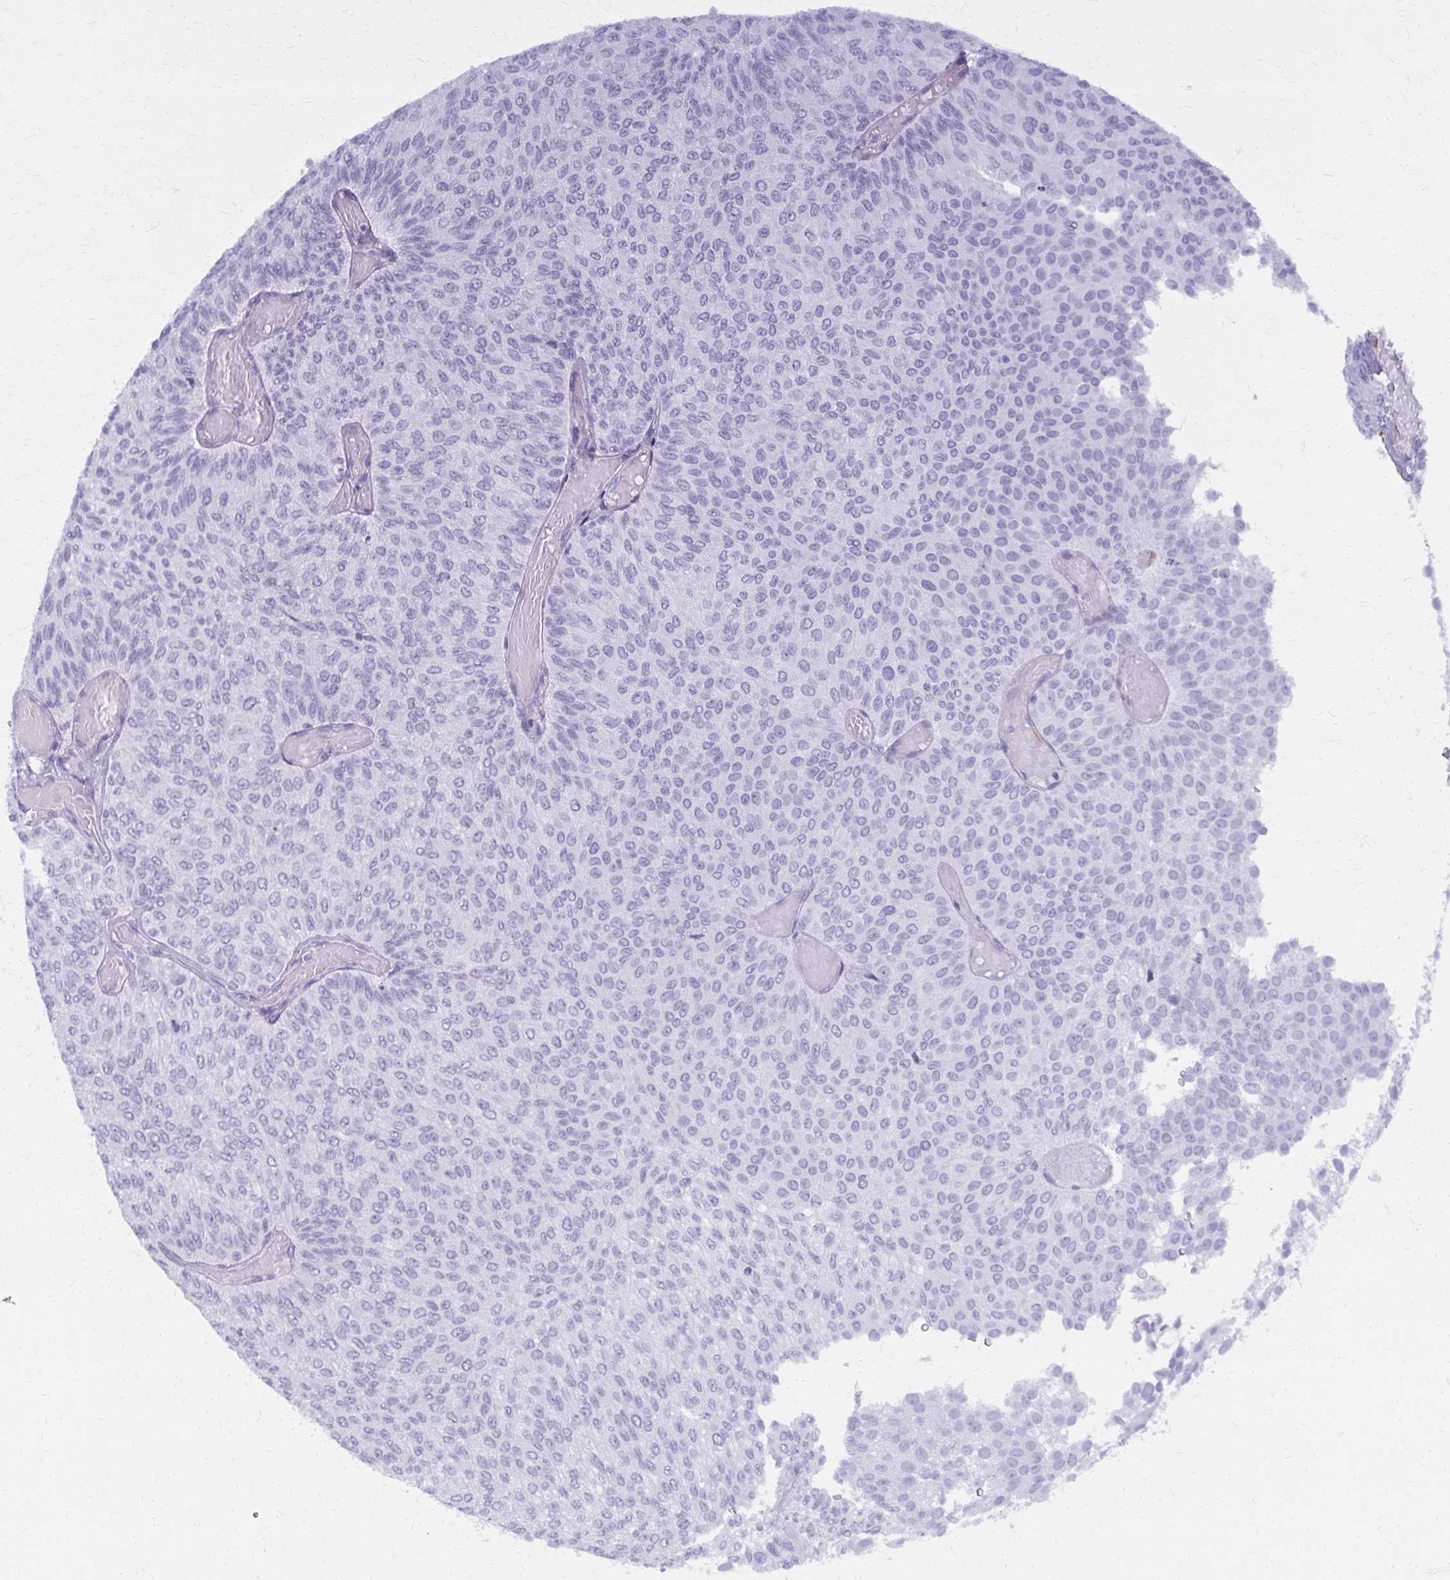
{"staining": {"intensity": "negative", "quantity": "none", "location": "none"}, "tissue": "urothelial cancer", "cell_type": "Tumor cells", "image_type": "cancer", "snomed": [{"axis": "morphology", "description": "Urothelial carcinoma, Low grade"}, {"axis": "topography", "description": "Urinary bladder"}], "caption": "The micrograph demonstrates no significant expression in tumor cells of urothelial carcinoma (low-grade).", "gene": "GFAP", "patient": {"sex": "male", "age": 78}}